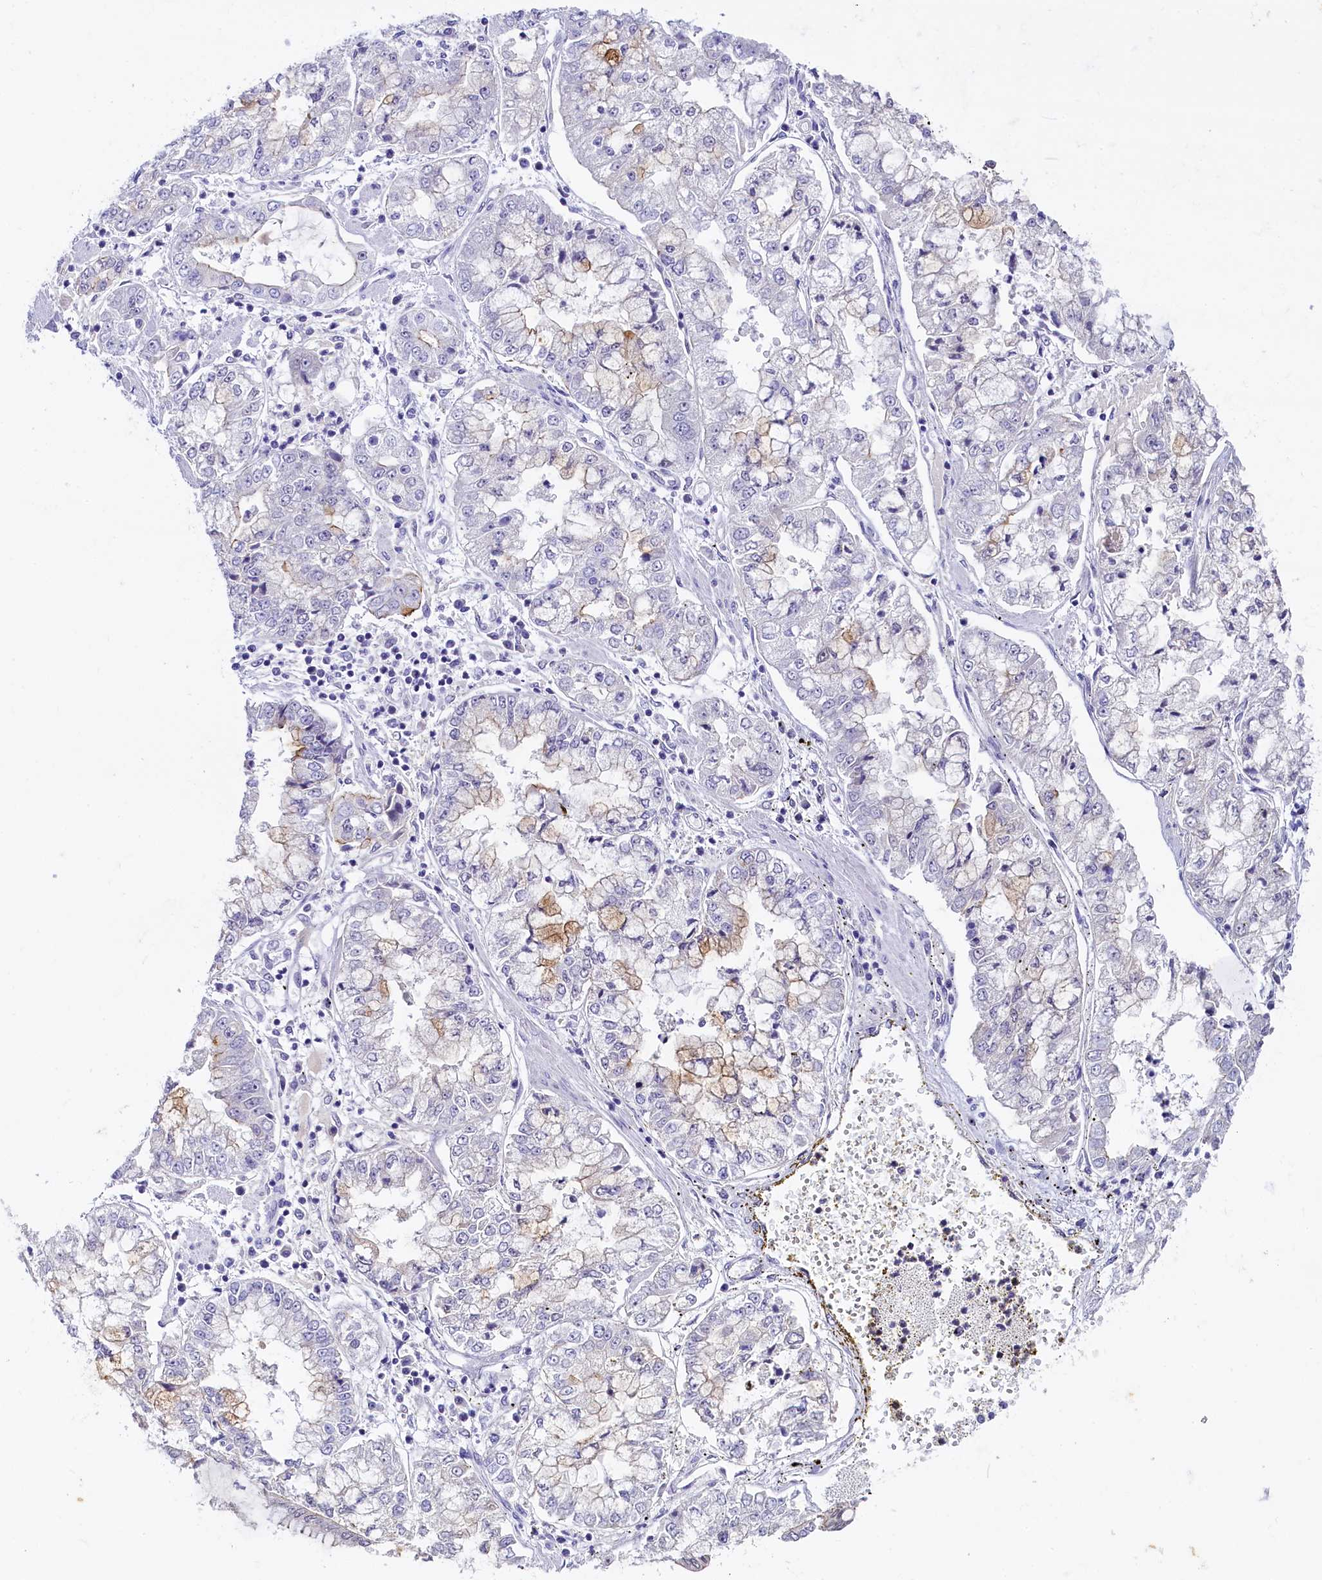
{"staining": {"intensity": "weak", "quantity": "<25%", "location": "cytoplasmic/membranous"}, "tissue": "stomach cancer", "cell_type": "Tumor cells", "image_type": "cancer", "snomed": [{"axis": "morphology", "description": "Adenocarcinoma, NOS"}, {"axis": "topography", "description": "Stomach"}], "caption": "Immunohistochemistry histopathology image of human stomach cancer (adenocarcinoma) stained for a protein (brown), which demonstrates no positivity in tumor cells. (DAB immunohistochemistry (IHC) visualized using brightfield microscopy, high magnification).", "gene": "OSGEP", "patient": {"sex": "male", "age": 76}}